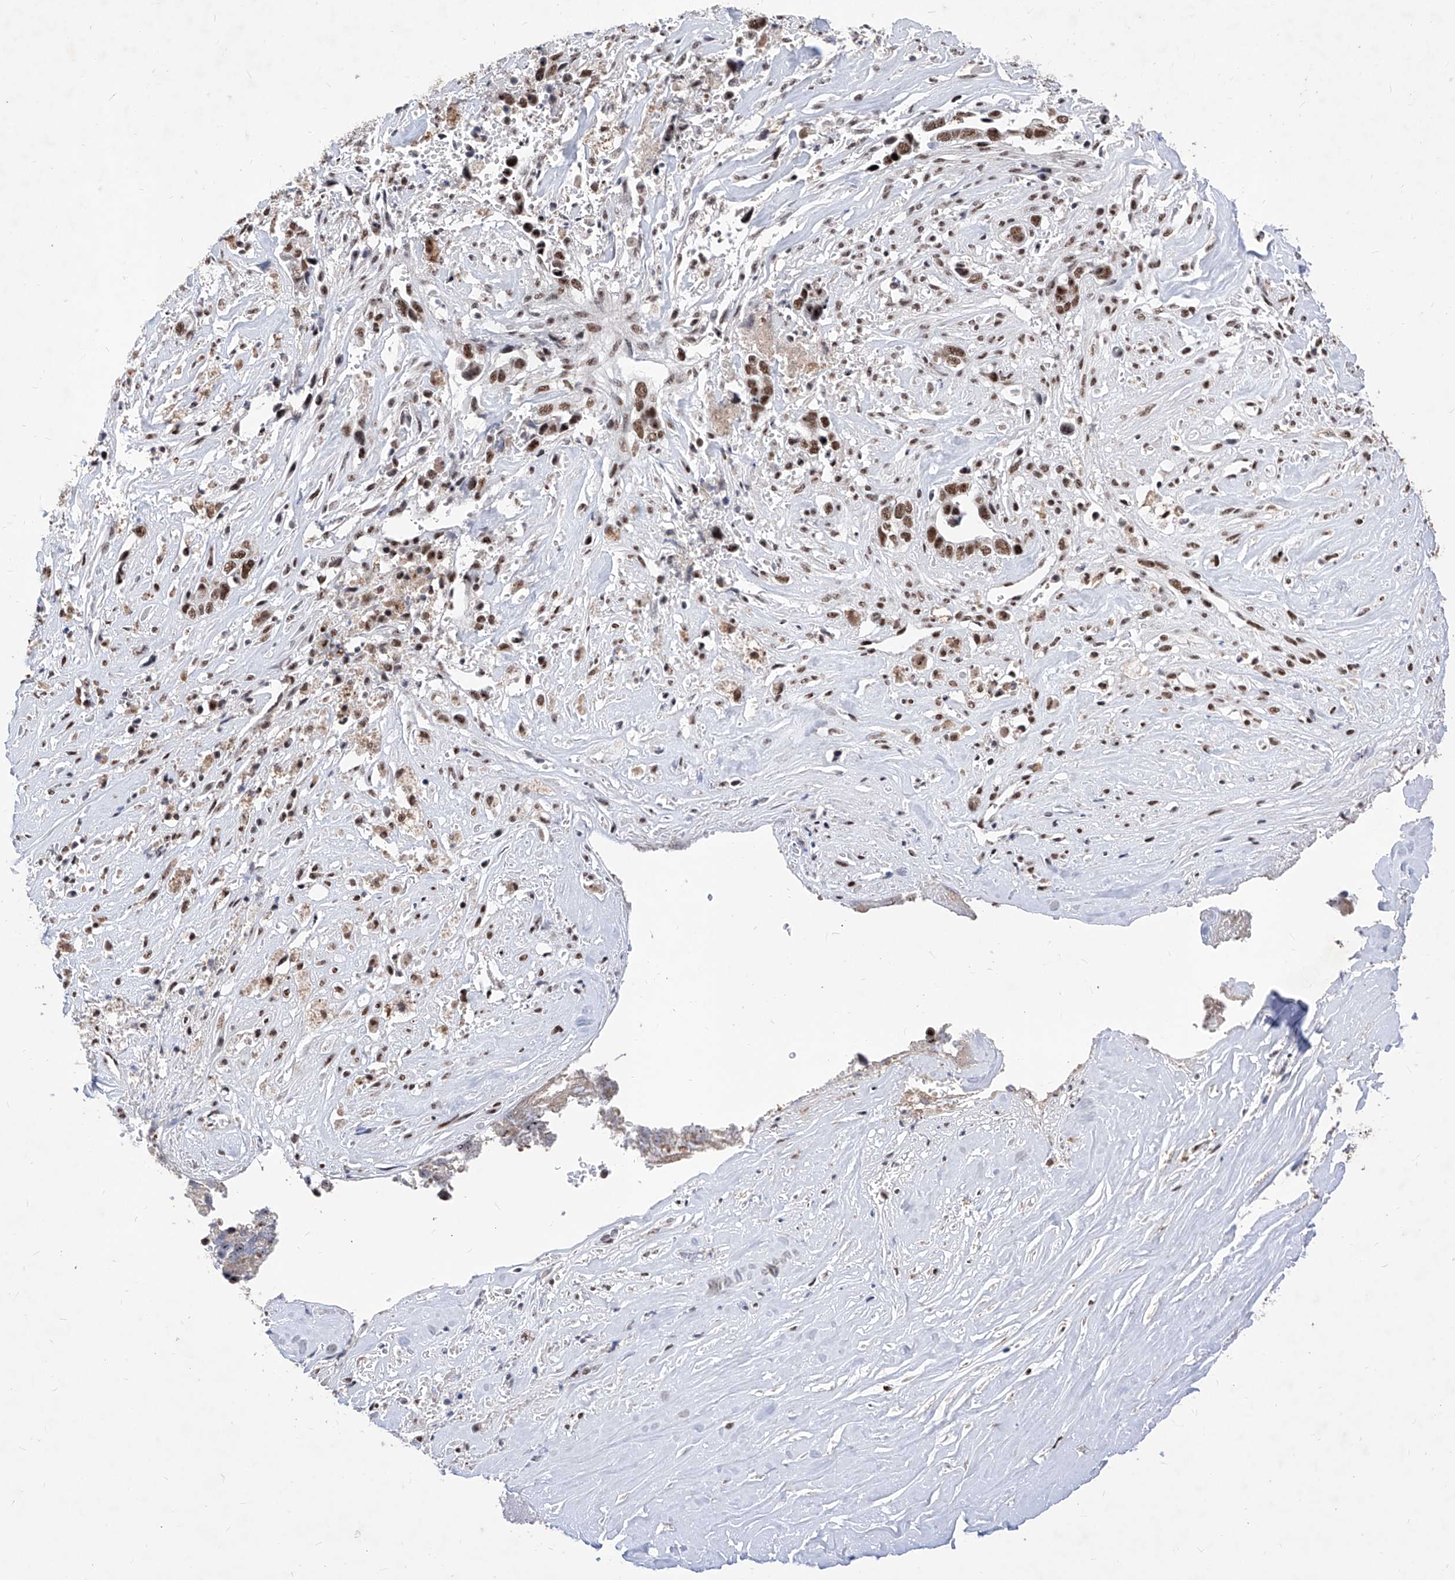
{"staining": {"intensity": "strong", "quantity": ">75%", "location": "nuclear"}, "tissue": "liver cancer", "cell_type": "Tumor cells", "image_type": "cancer", "snomed": [{"axis": "morphology", "description": "Cholangiocarcinoma"}, {"axis": "topography", "description": "Liver"}], "caption": "Immunohistochemistry (IHC) of human liver cholangiocarcinoma exhibits high levels of strong nuclear expression in about >75% of tumor cells.", "gene": "PHF5A", "patient": {"sex": "female", "age": 79}}